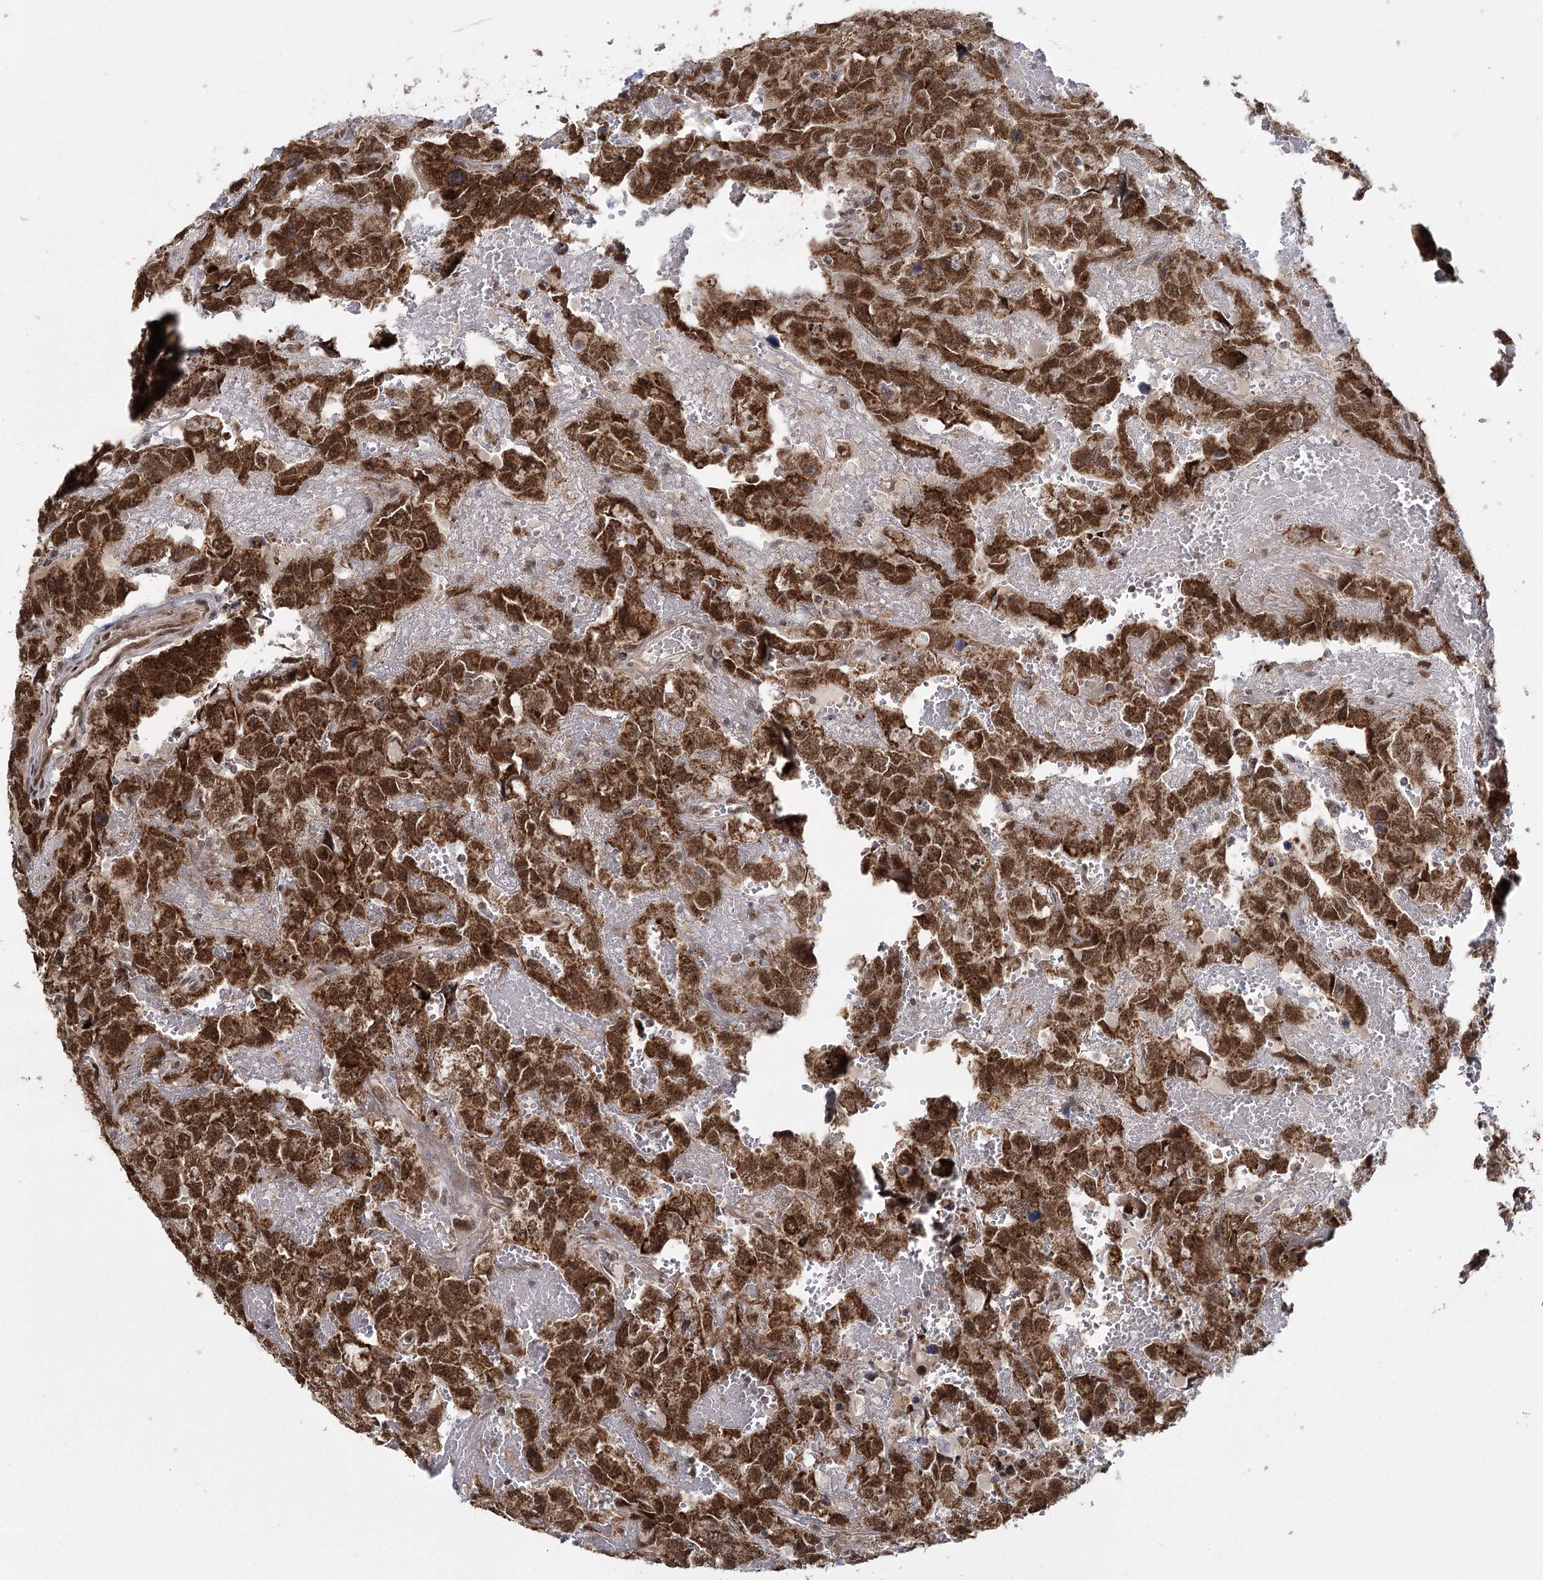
{"staining": {"intensity": "strong", "quantity": ">75%", "location": "cytoplasmic/membranous,nuclear"}, "tissue": "testis cancer", "cell_type": "Tumor cells", "image_type": "cancer", "snomed": [{"axis": "morphology", "description": "Carcinoma, Embryonal, NOS"}, {"axis": "topography", "description": "Testis"}], "caption": "Immunohistochemical staining of testis cancer reveals high levels of strong cytoplasmic/membranous and nuclear protein staining in about >75% of tumor cells. (DAB (3,3'-diaminobenzidine) = brown stain, brightfield microscopy at high magnification).", "gene": "ZCCHC24", "patient": {"sex": "male", "age": 45}}